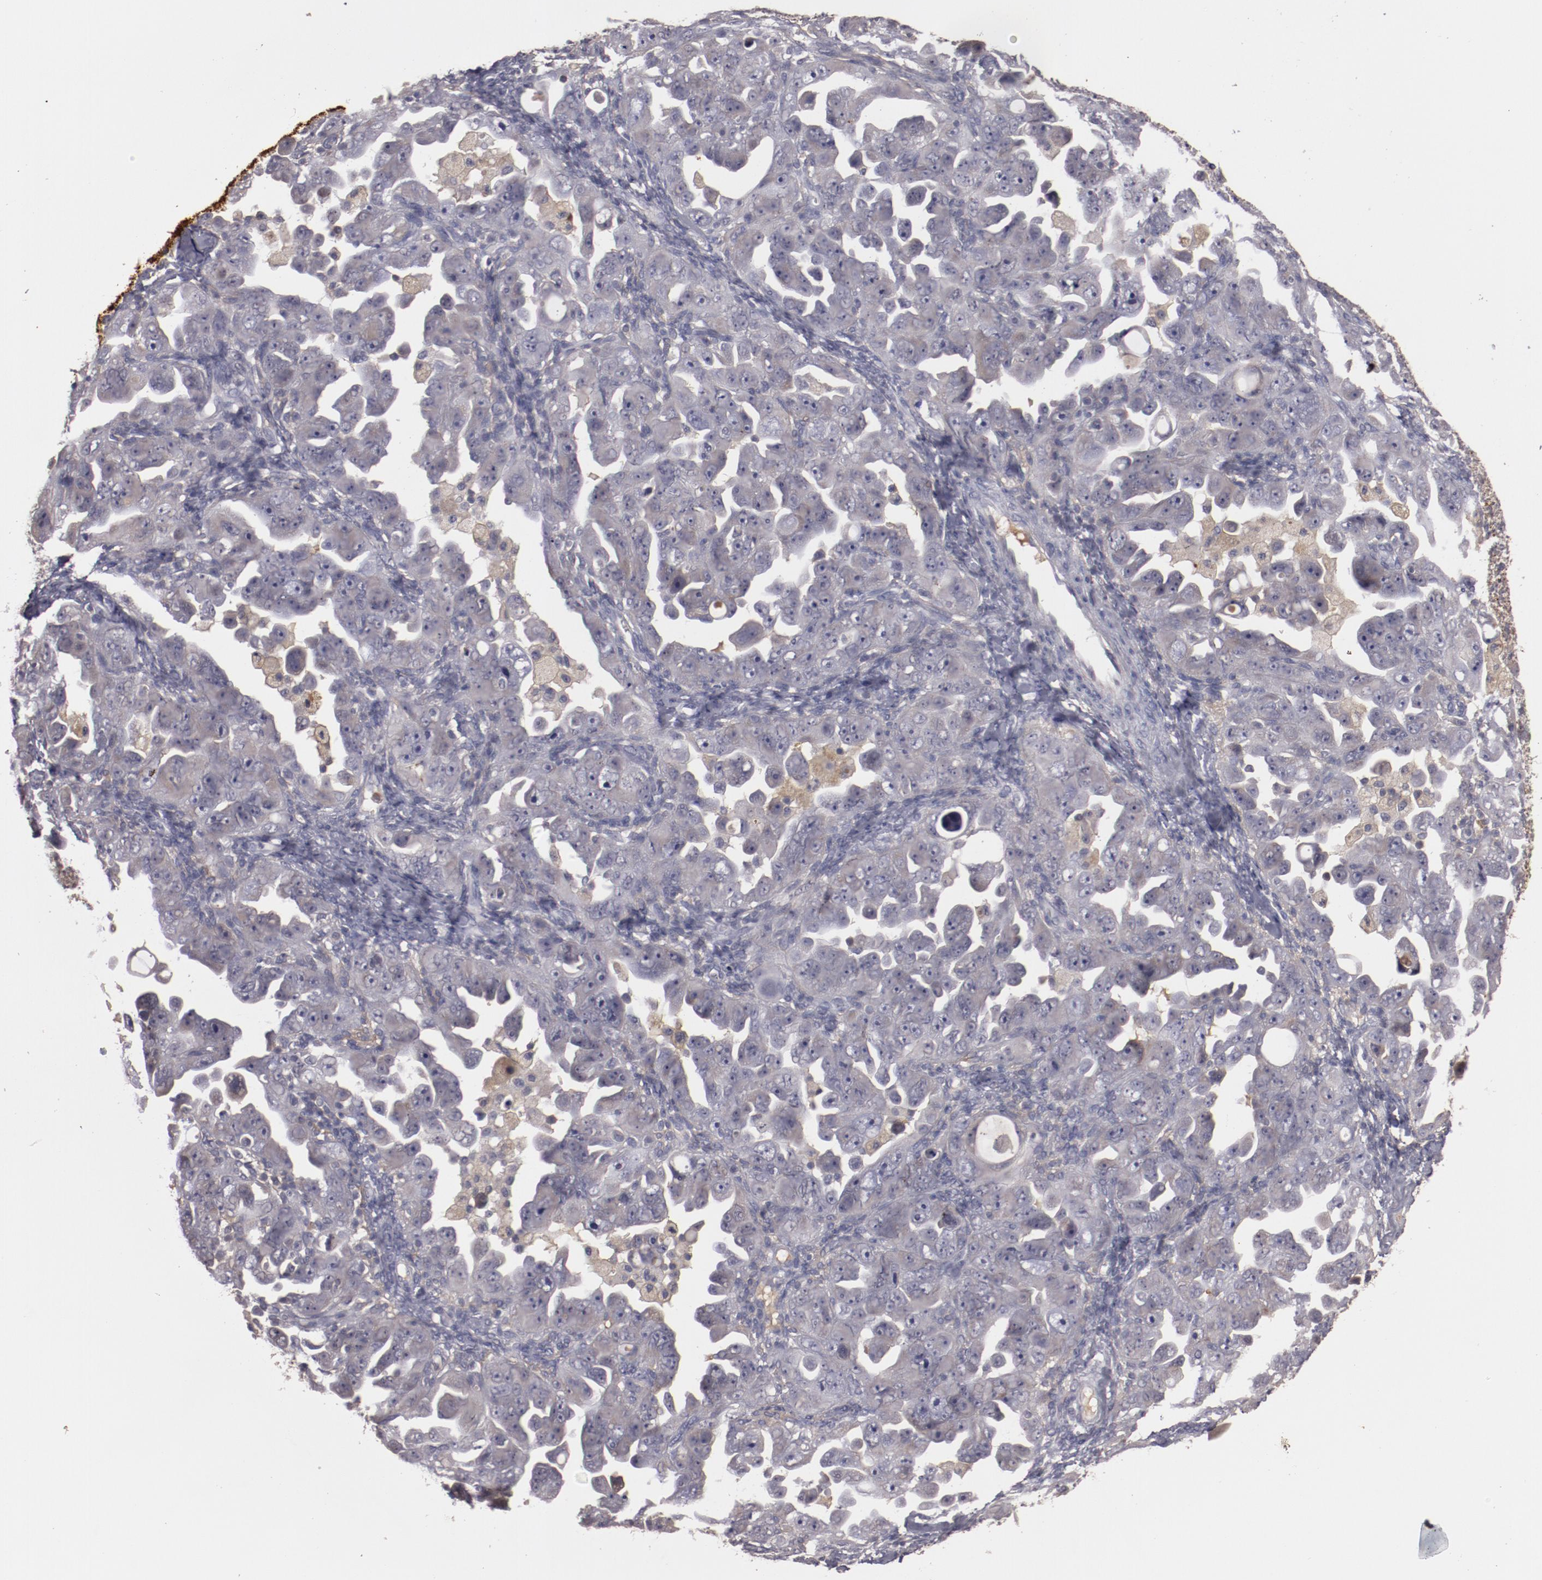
{"staining": {"intensity": "negative", "quantity": "none", "location": "none"}, "tissue": "ovarian cancer", "cell_type": "Tumor cells", "image_type": "cancer", "snomed": [{"axis": "morphology", "description": "Cystadenocarcinoma, serous, NOS"}, {"axis": "topography", "description": "Ovary"}], "caption": "This histopathology image is of ovarian cancer stained with immunohistochemistry (IHC) to label a protein in brown with the nuclei are counter-stained blue. There is no expression in tumor cells.", "gene": "MBL2", "patient": {"sex": "female", "age": 66}}